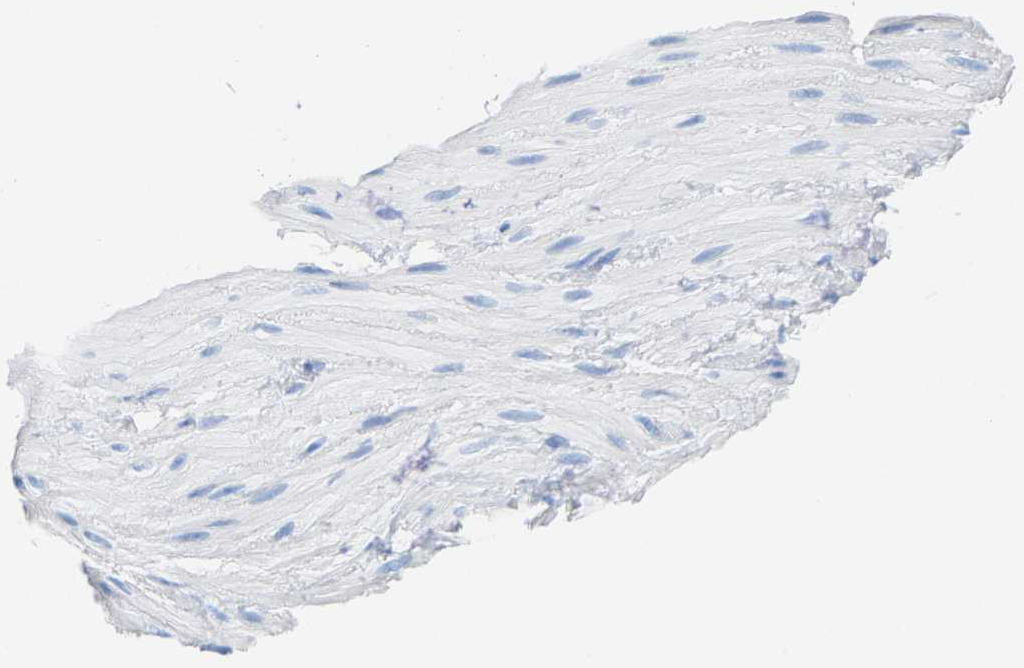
{"staining": {"intensity": "negative", "quantity": "none", "location": "none"}, "tissue": "smooth muscle", "cell_type": "Smooth muscle cells", "image_type": "normal", "snomed": [{"axis": "morphology", "description": "Normal tissue, NOS"}, {"axis": "topography", "description": "Smooth muscle"}], "caption": "DAB immunohistochemical staining of benign smooth muscle exhibits no significant positivity in smooth muscle cells. The staining was performed using DAB to visualize the protein expression in brown, while the nuclei were stained in blue with hematoxylin (Magnification: 20x).", "gene": "CPA1", "patient": {"sex": "male", "age": 16}}